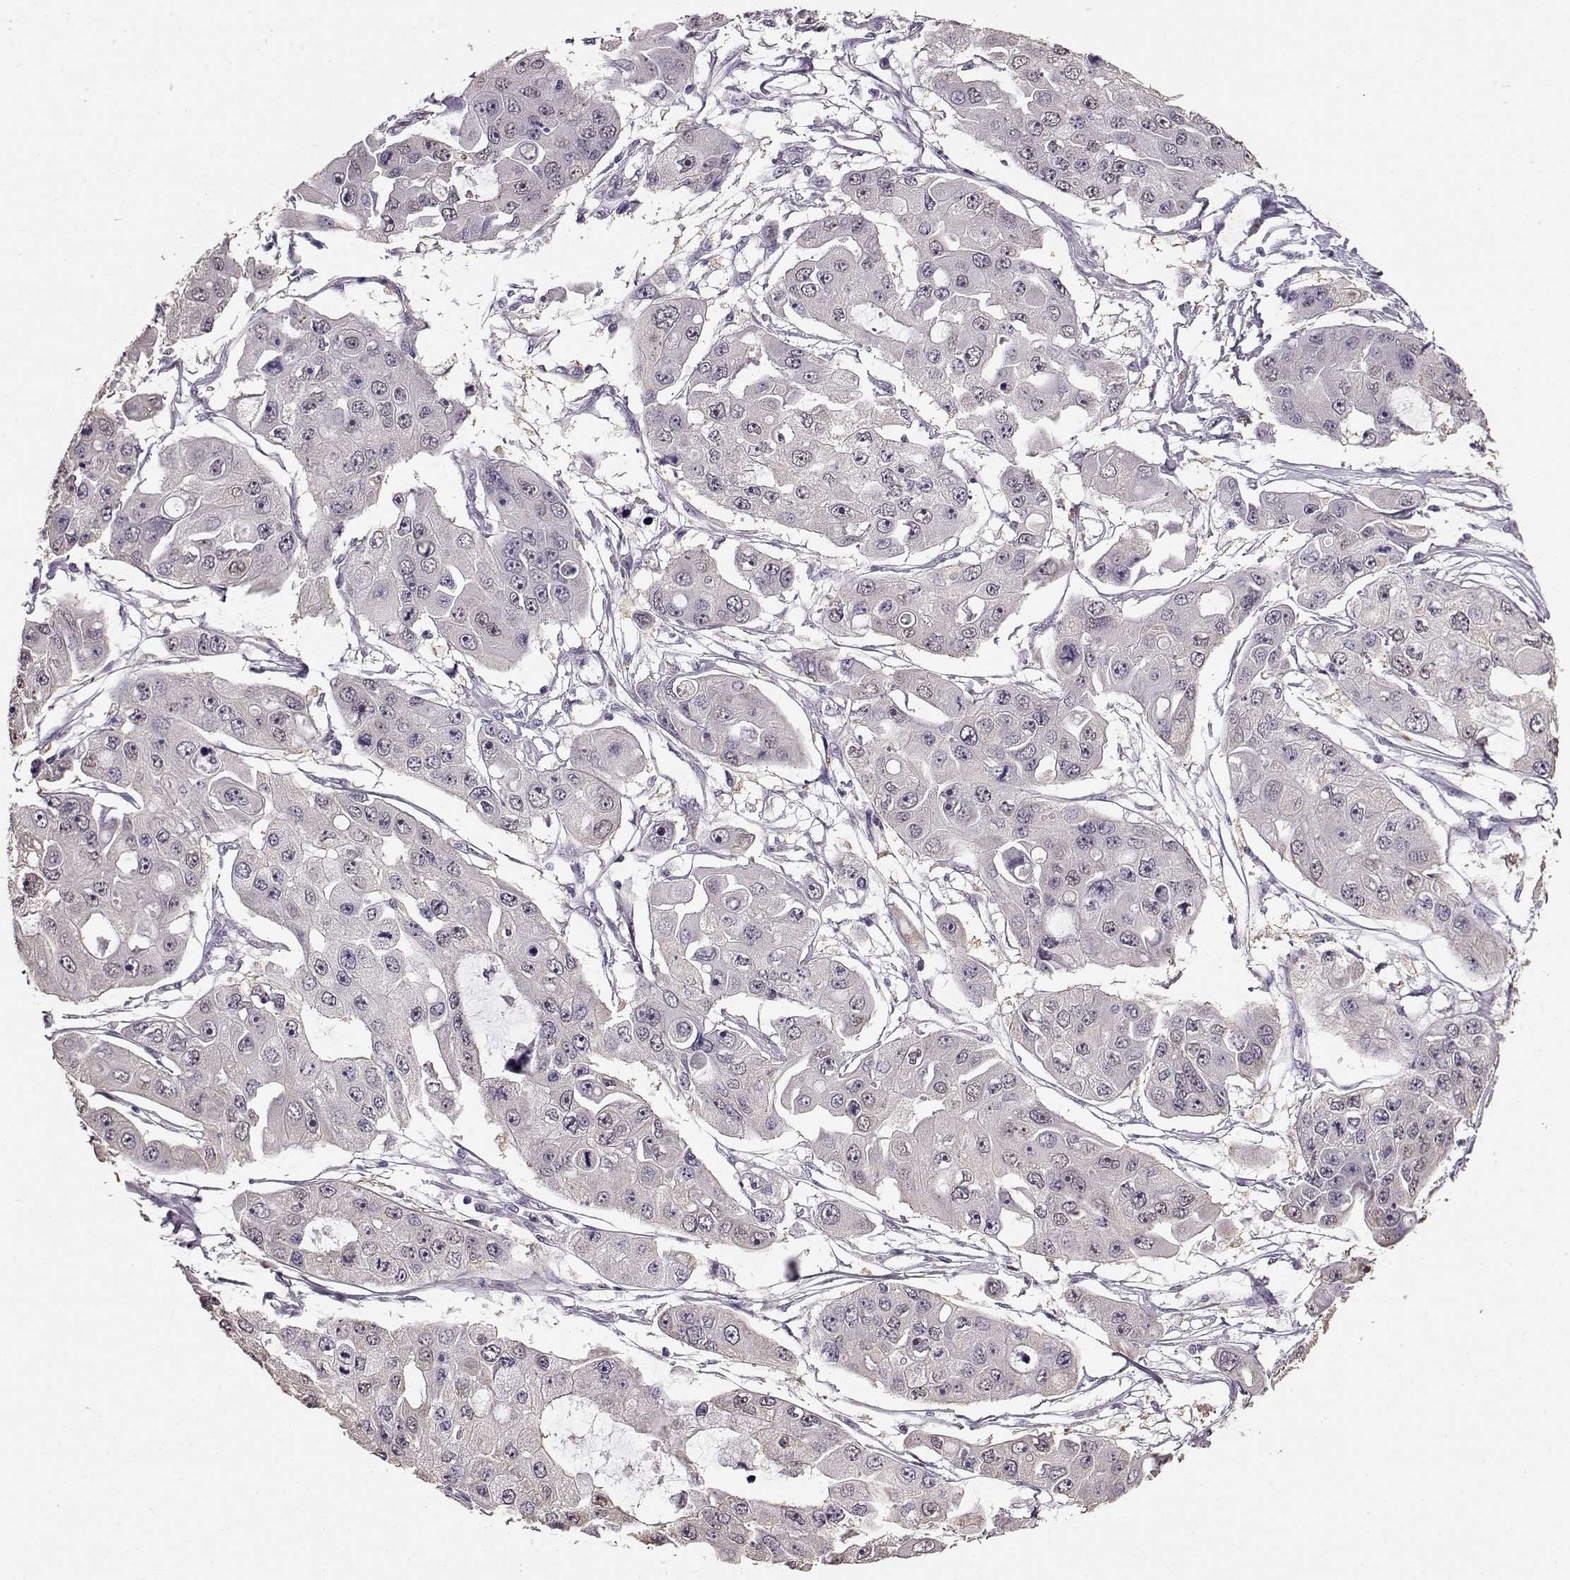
{"staining": {"intensity": "negative", "quantity": "none", "location": "none"}, "tissue": "ovarian cancer", "cell_type": "Tumor cells", "image_type": "cancer", "snomed": [{"axis": "morphology", "description": "Cystadenocarcinoma, serous, NOS"}, {"axis": "topography", "description": "Ovary"}], "caption": "This photomicrograph is of ovarian serous cystadenocarcinoma stained with immunohistochemistry (IHC) to label a protein in brown with the nuclei are counter-stained blue. There is no positivity in tumor cells. (DAB IHC visualized using brightfield microscopy, high magnification).", "gene": "RP1L1", "patient": {"sex": "female", "age": 56}}